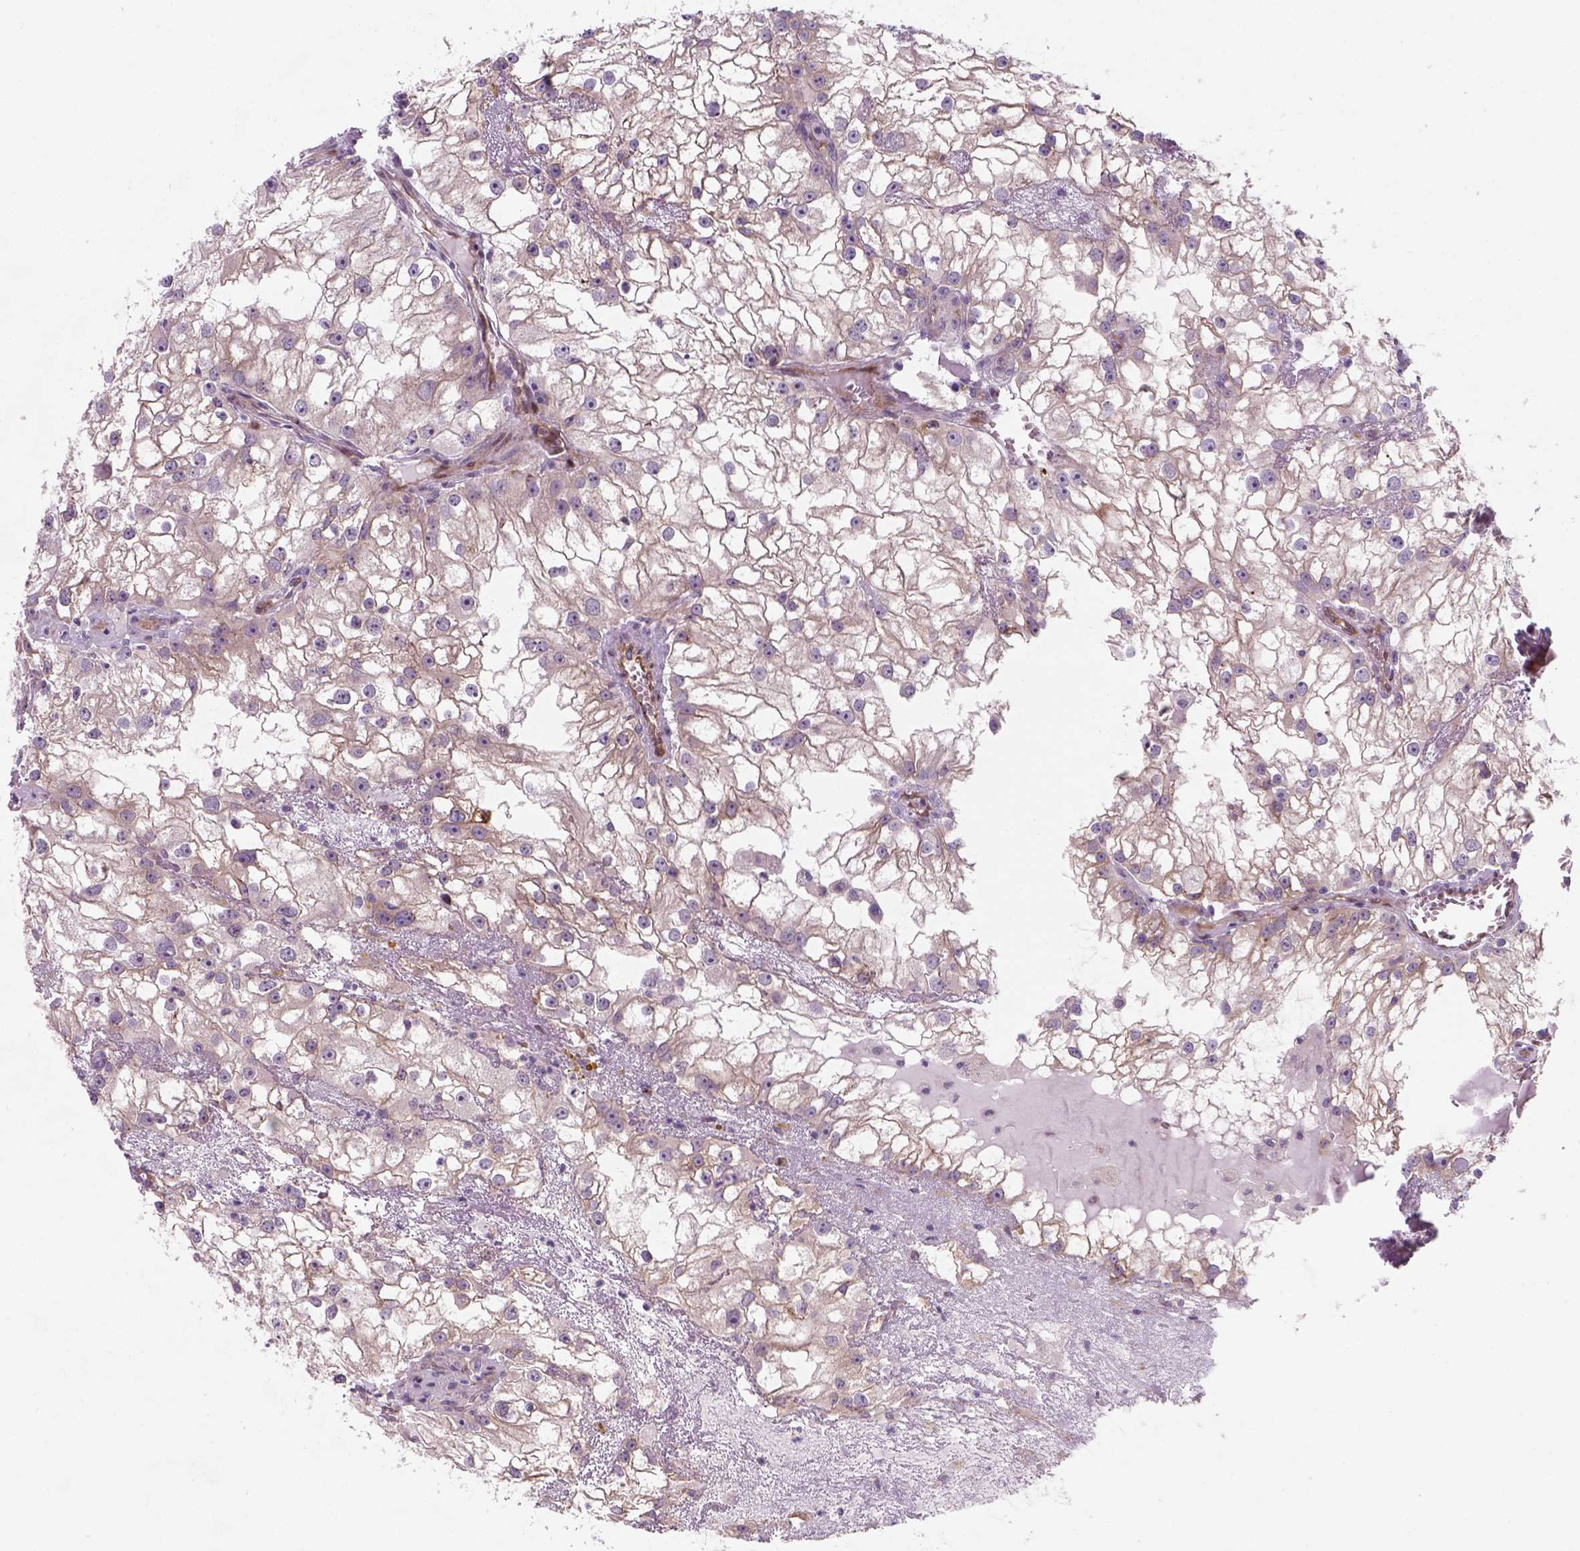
{"staining": {"intensity": "negative", "quantity": "none", "location": "none"}, "tissue": "renal cancer", "cell_type": "Tumor cells", "image_type": "cancer", "snomed": [{"axis": "morphology", "description": "Adenocarcinoma, NOS"}, {"axis": "topography", "description": "Kidney"}], "caption": "IHC image of neoplastic tissue: human renal cancer stained with DAB (3,3'-diaminobenzidine) demonstrates no significant protein staining in tumor cells.", "gene": "VSTM5", "patient": {"sex": "male", "age": 59}}